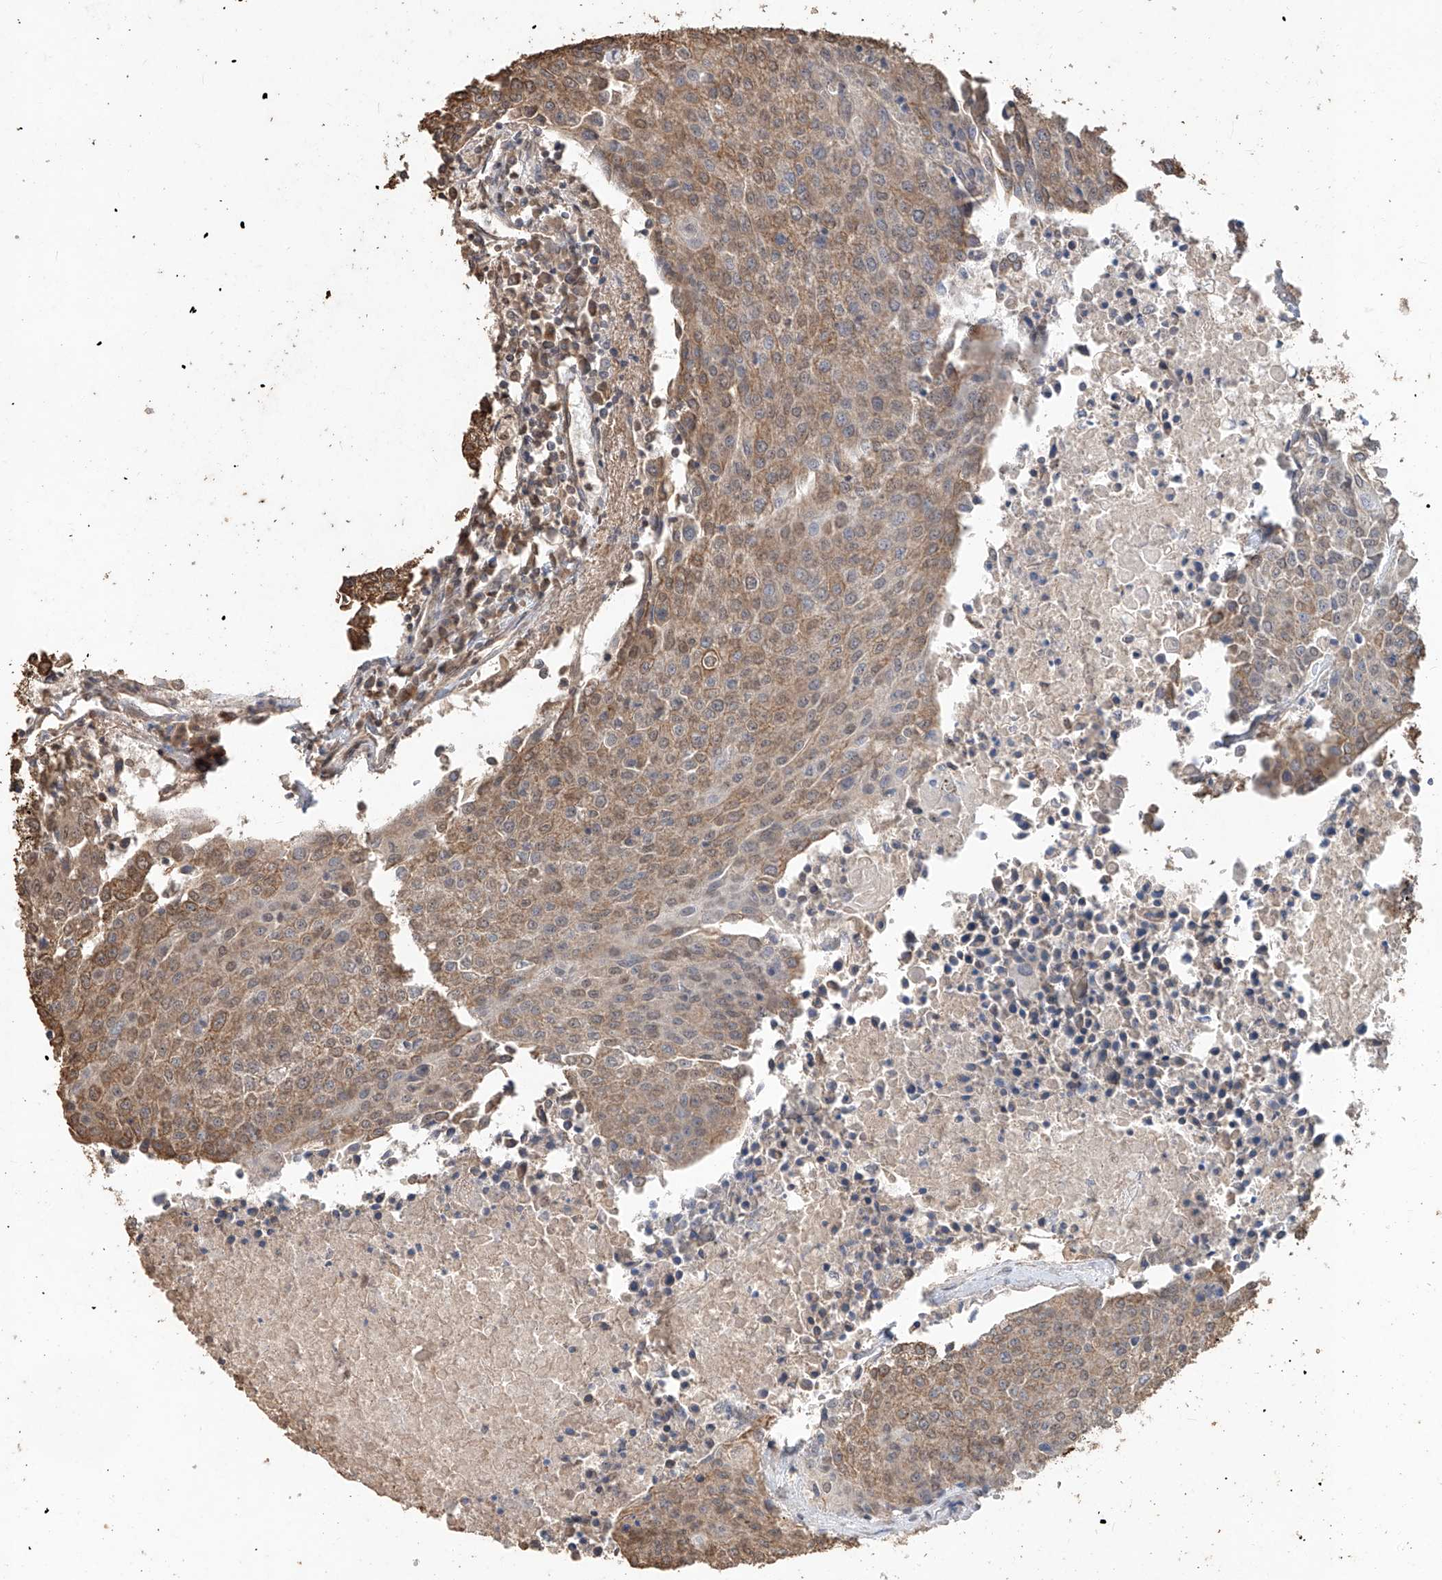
{"staining": {"intensity": "moderate", "quantity": ">75%", "location": "cytoplasmic/membranous"}, "tissue": "urothelial cancer", "cell_type": "Tumor cells", "image_type": "cancer", "snomed": [{"axis": "morphology", "description": "Urothelial carcinoma, High grade"}, {"axis": "topography", "description": "Urinary bladder"}], "caption": "The image demonstrates staining of high-grade urothelial carcinoma, revealing moderate cytoplasmic/membranous protein positivity (brown color) within tumor cells.", "gene": "ELOVL1", "patient": {"sex": "female", "age": 85}}